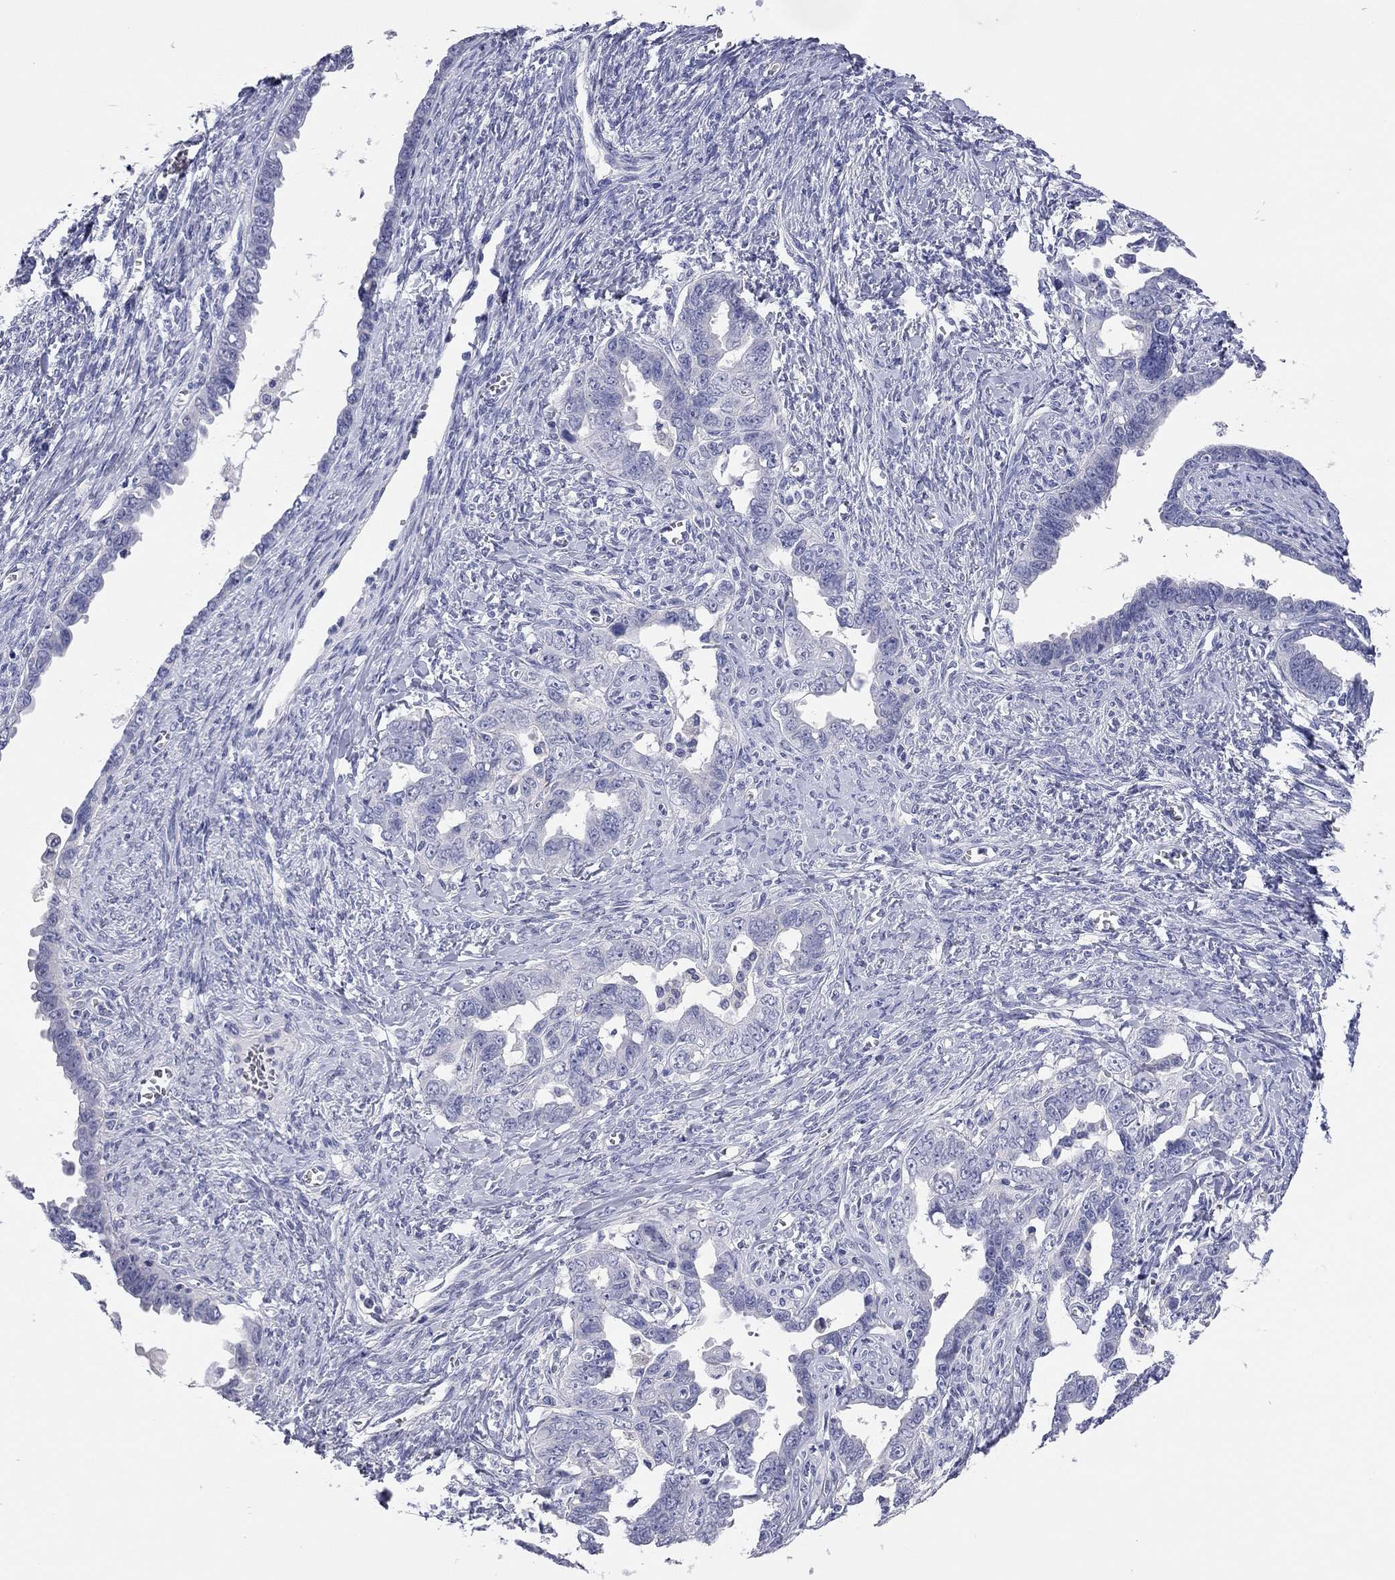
{"staining": {"intensity": "negative", "quantity": "none", "location": "none"}, "tissue": "ovarian cancer", "cell_type": "Tumor cells", "image_type": "cancer", "snomed": [{"axis": "morphology", "description": "Cystadenocarcinoma, serous, NOS"}, {"axis": "topography", "description": "Ovary"}], "caption": "Immunohistochemical staining of serous cystadenocarcinoma (ovarian) demonstrates no significant expression in tumor cells.", "gene": "TMEM221", "patient": {"sex": "female", "age": 69}}